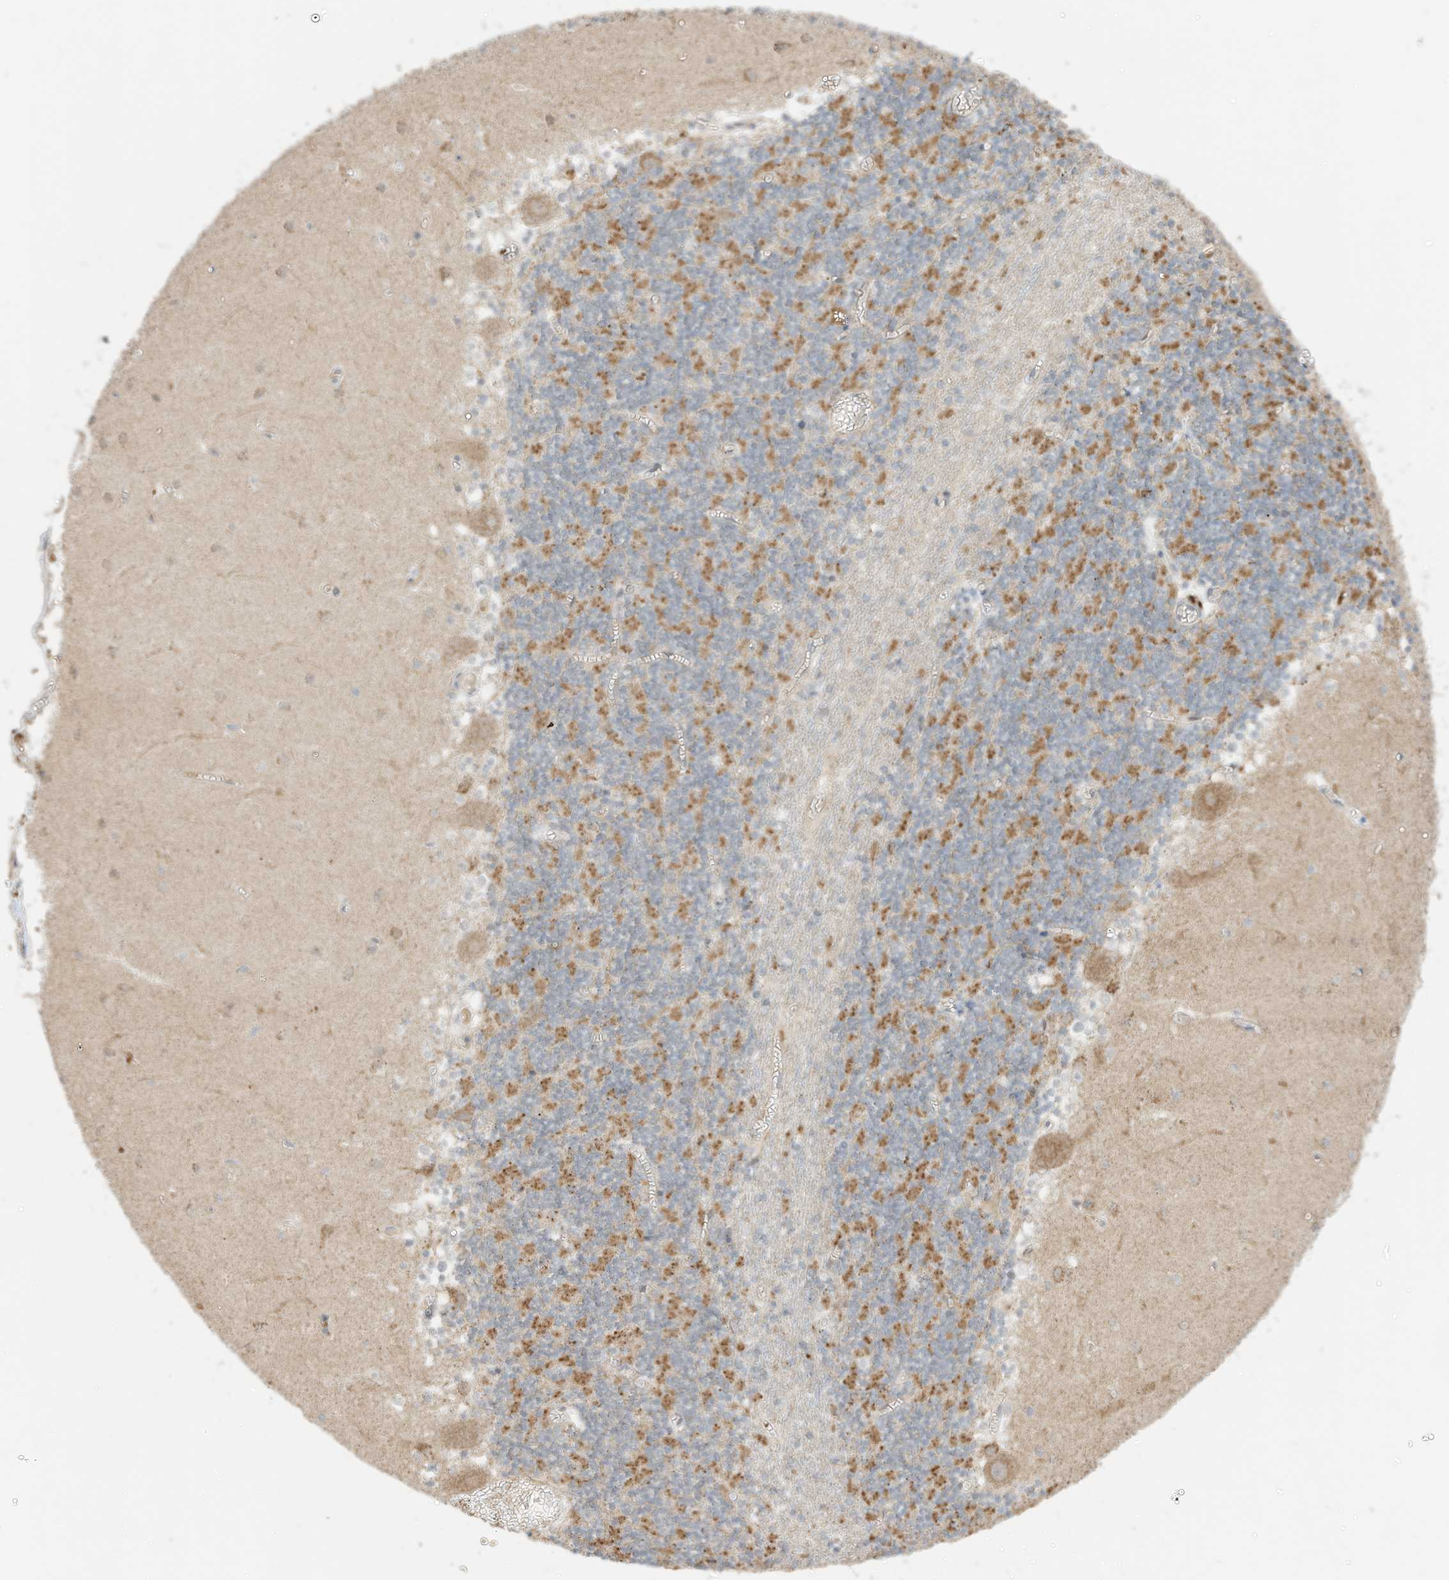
{"staining": {"intensity": "moderate", "quantity": "25%-75%", "location": "cytoplasmic/membranous"}, "tissue": "cerebellum", "cell_type": "Cells in granular layer", "image_type": "normal", "snomed": [{"axis": "morphology", "description": "Normal tissue, NOS"}, {"axis": "topography", "description": "Cerebellum"}], "caption": "Protein staining by immunohistochemistry demonstrates moderate cytoplasmic/membranous positivity in approximately 25%-75% of cells in granular layer in benign cerebellum.", "gene": "MTUS2", "patient": {"sex": "female", "age": 28}}